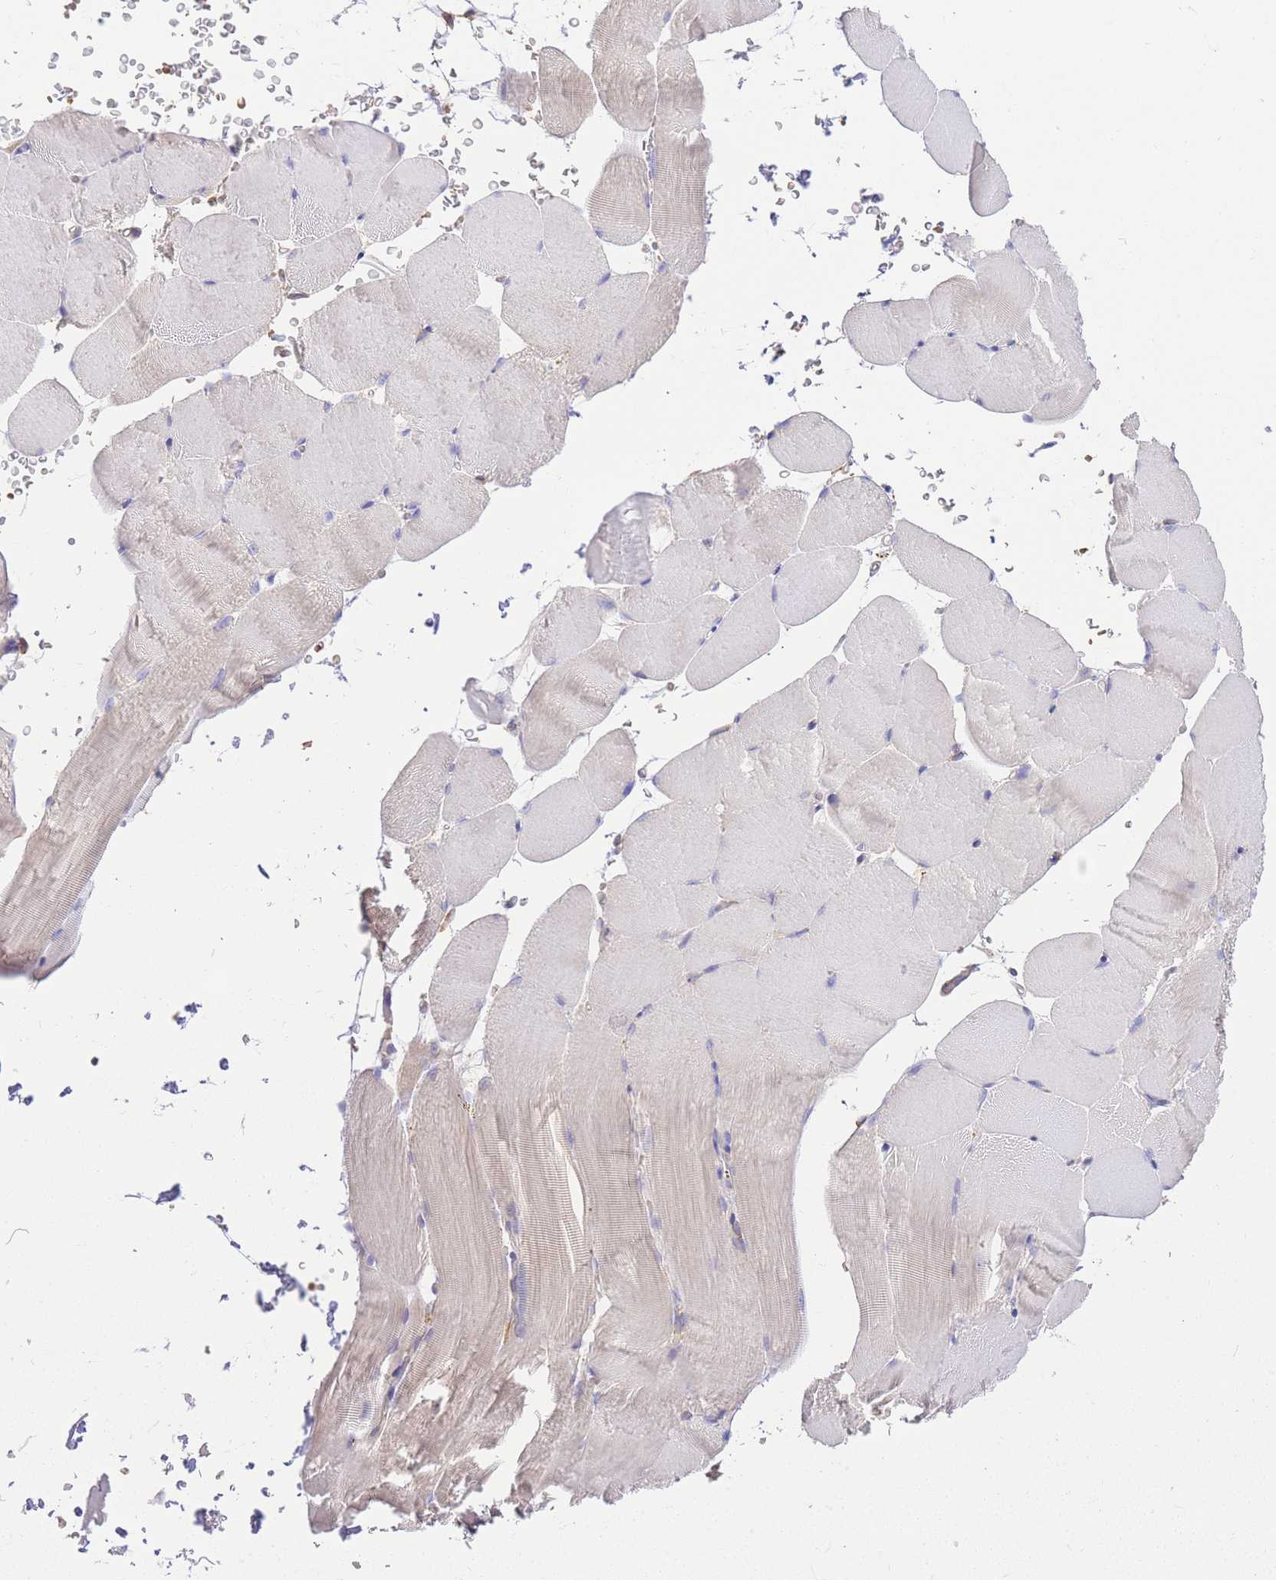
{"staining": {"intensity": "negative", "quantity": "none", "location": "none"}, "tissue": "skeletal muscle", "cell_type": "Myocytes", "image_type": "normal", "snomed": [{"axis": "morphology", "description": "Normal tissue, NOS"}, {"axis": "topography", "description": "Skeletal muscle"}, {"axis": "topography", "description": "Parathyroid gland"}], "caption": "The photomicrograph displays no significant staining in myocytes of skeletal muscle.", "gene": "INSYN2B", "patient": {"sex": "female", "age": 37}}